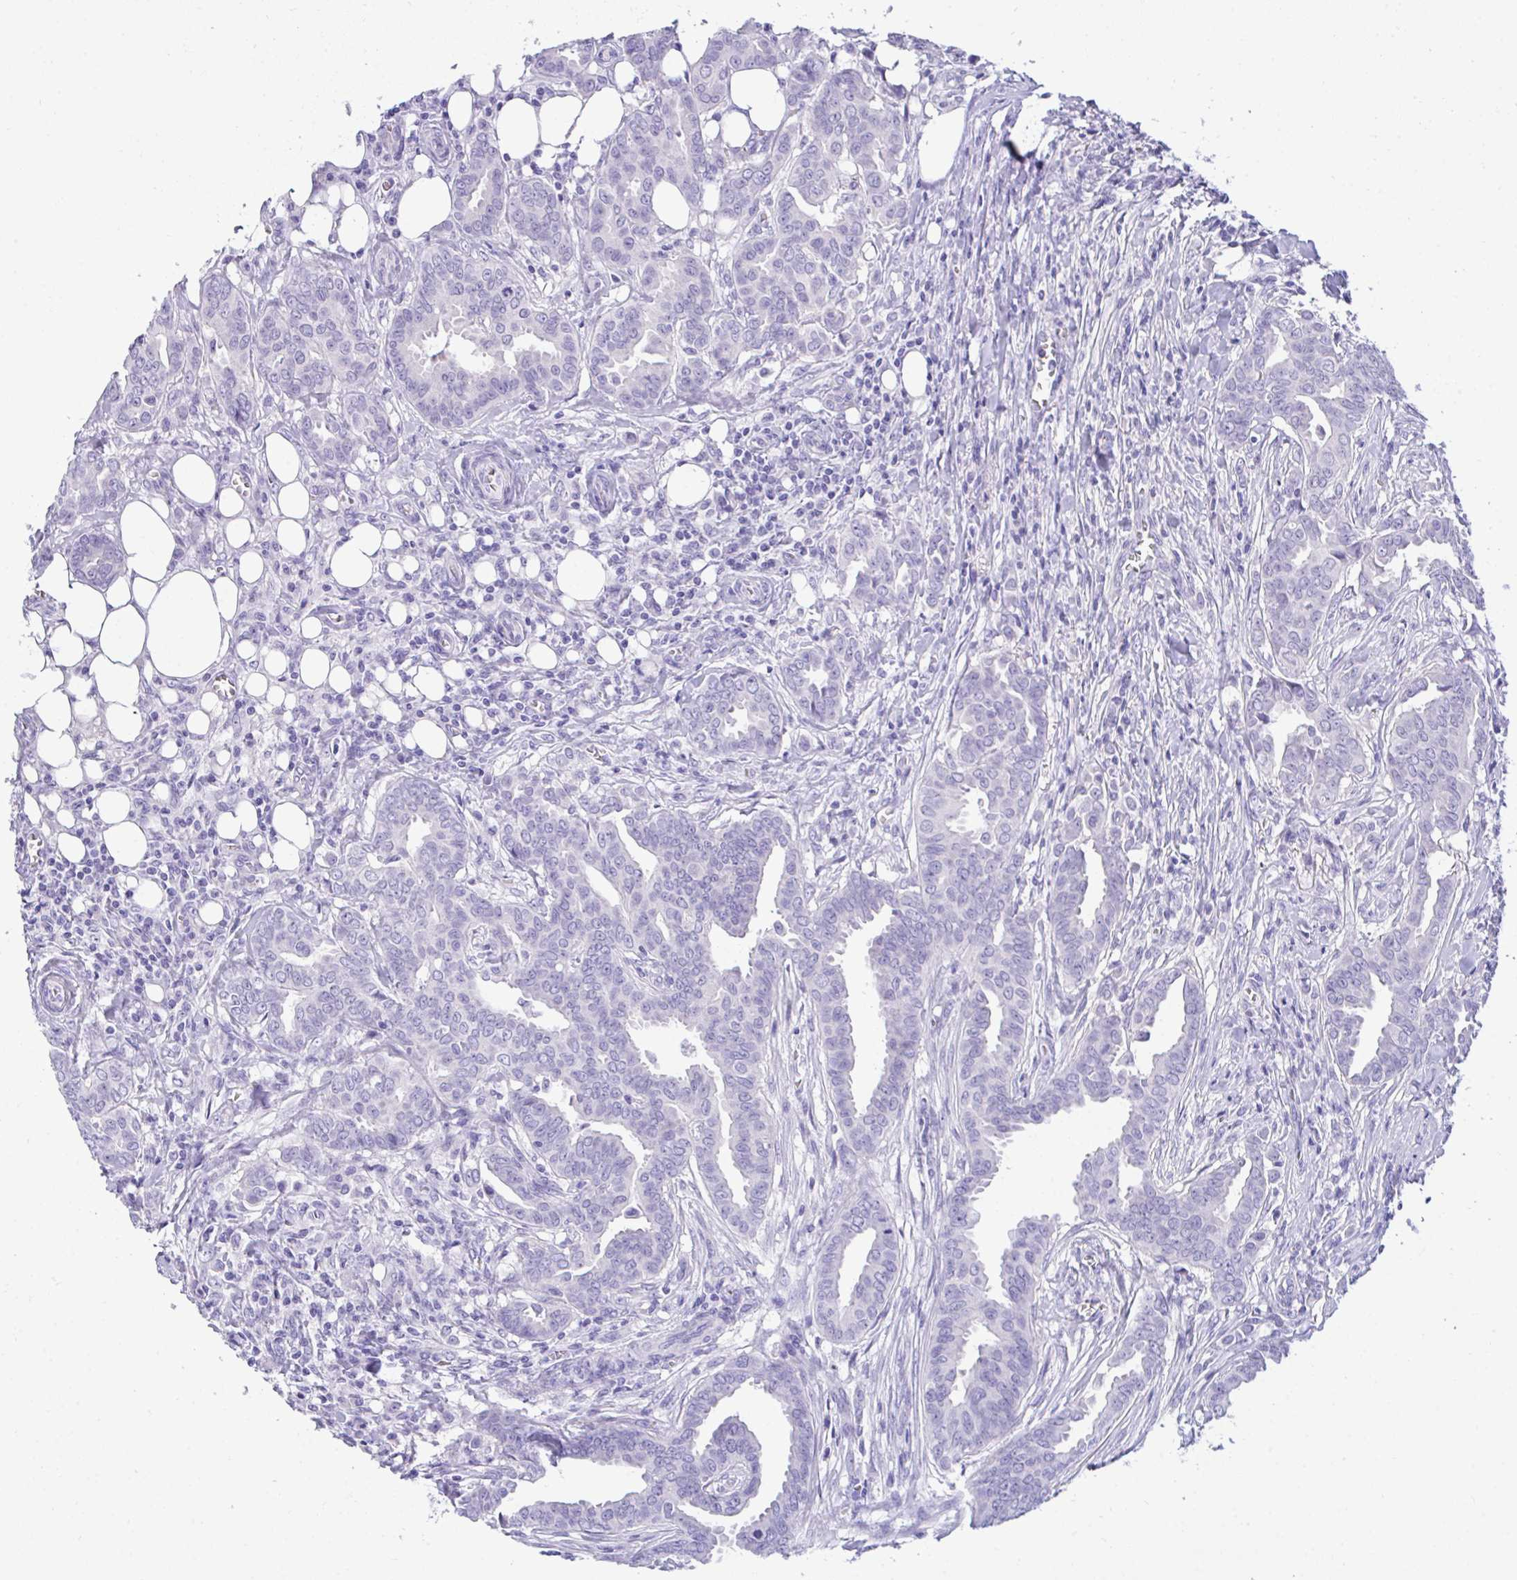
{"staining": {"intensity": "negative", "quantity": "none", "location": "none"}, "tissue": "breast cancer", "cell_type": "Tumor cells", "image_type": "cancer", "snomed": [{"axis": "morphology", "description": "Duct carcinoma"}, {"axis": "topography", "description": "Breast"}], "caption": "Protein analysis of breast cancer shows no significant expression in tumor cells. (Immunohistochemistry (ihc), brightfield microscopy, high magnification).", "gene": "TMCO5A", "patient": {"sex": "female", "age": 45}}